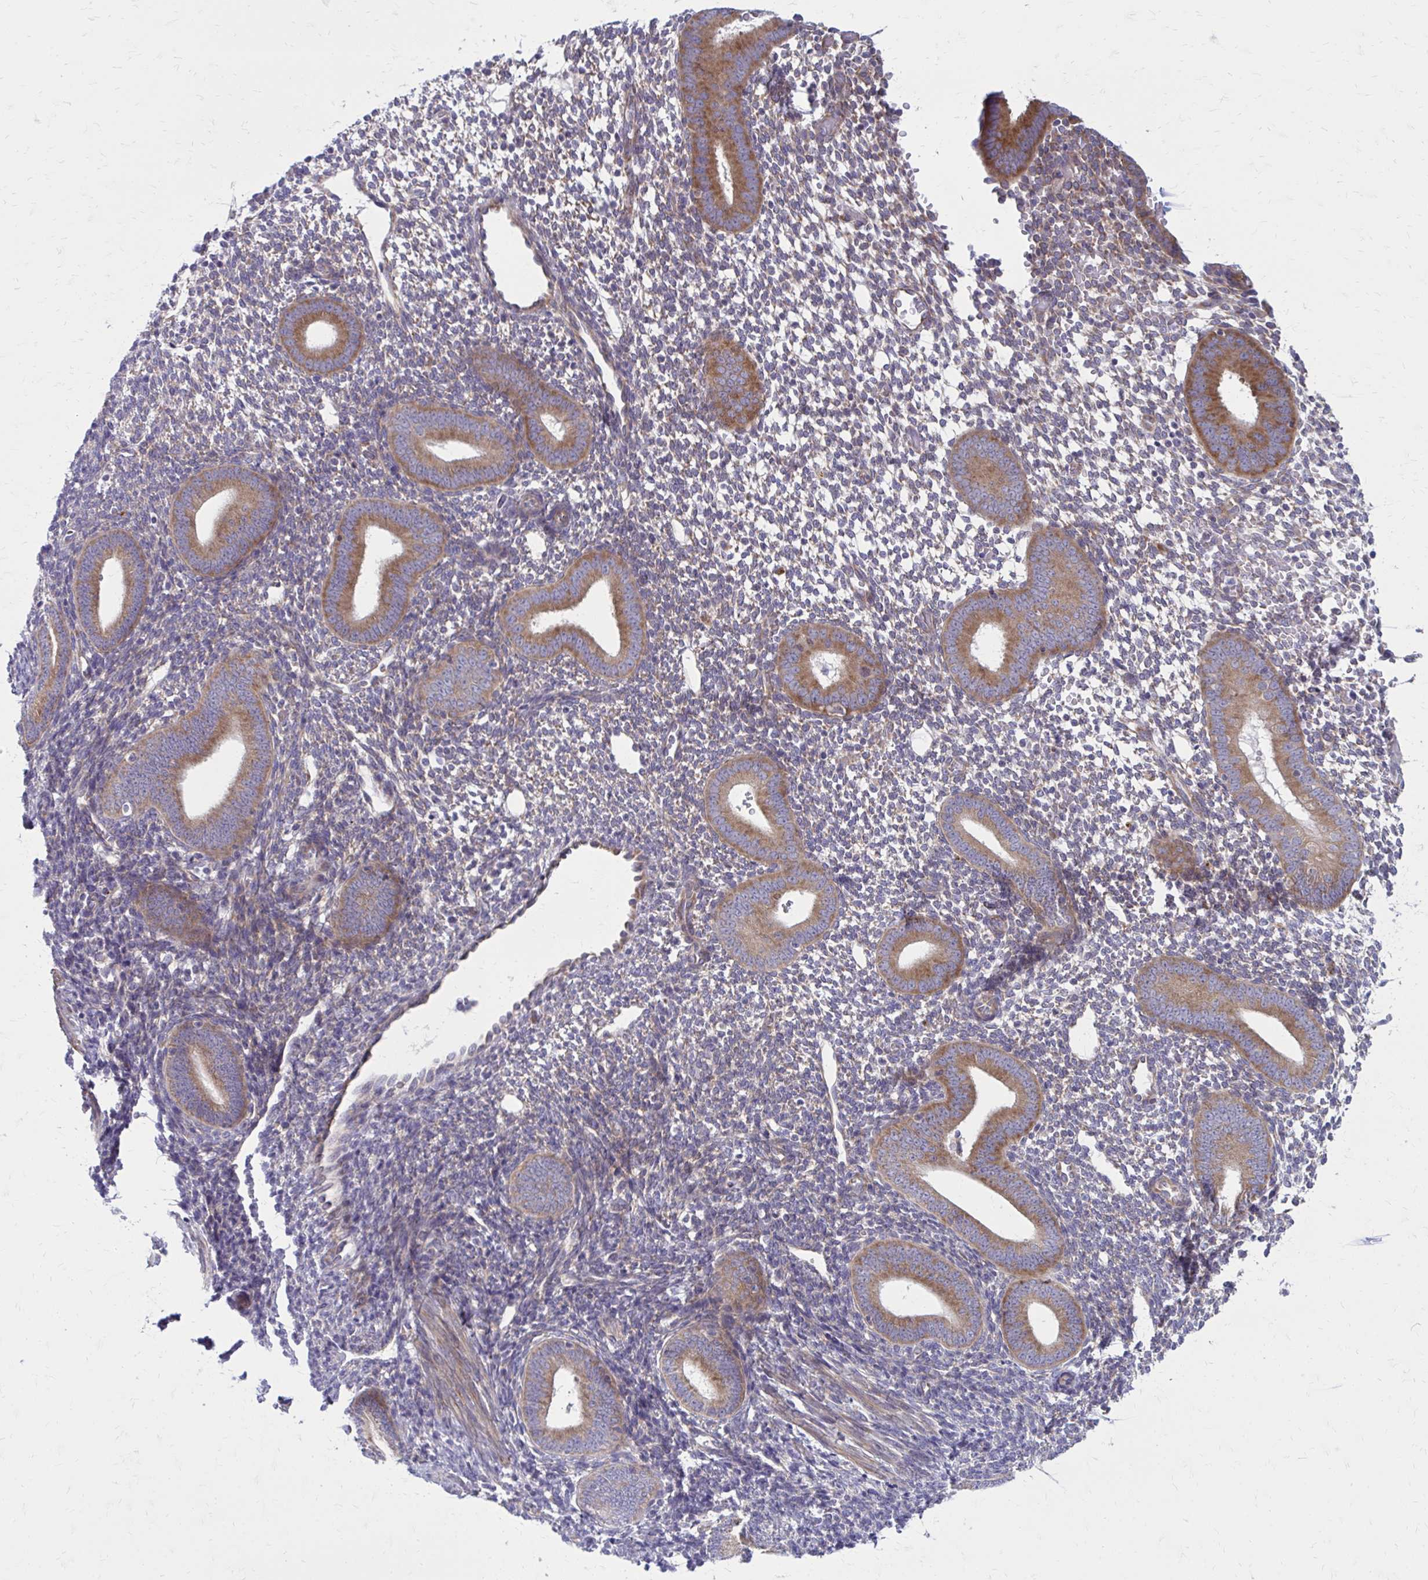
{"staining": {"intensity": "moderate", "quantity": "<25%", "location": "cytoplasmic/membranous"}, "tissue": "endometrium", "cell_type": "Cells in endometrial stroma", "image_type": "normal", "snomed": [{"axis": "morphology", "description": "Normal tissue, NOS"}, {"axis": "topography", "description": "Endometrium"}], "caption": "This is a histology image of IHC staining of benign endometrium, which shows moderate positivity in the cytoplasmic/membranous of cells in endometrial stroma.", "gene": "GIGYF2", "patient": {"sex": "female", "age": 40}}